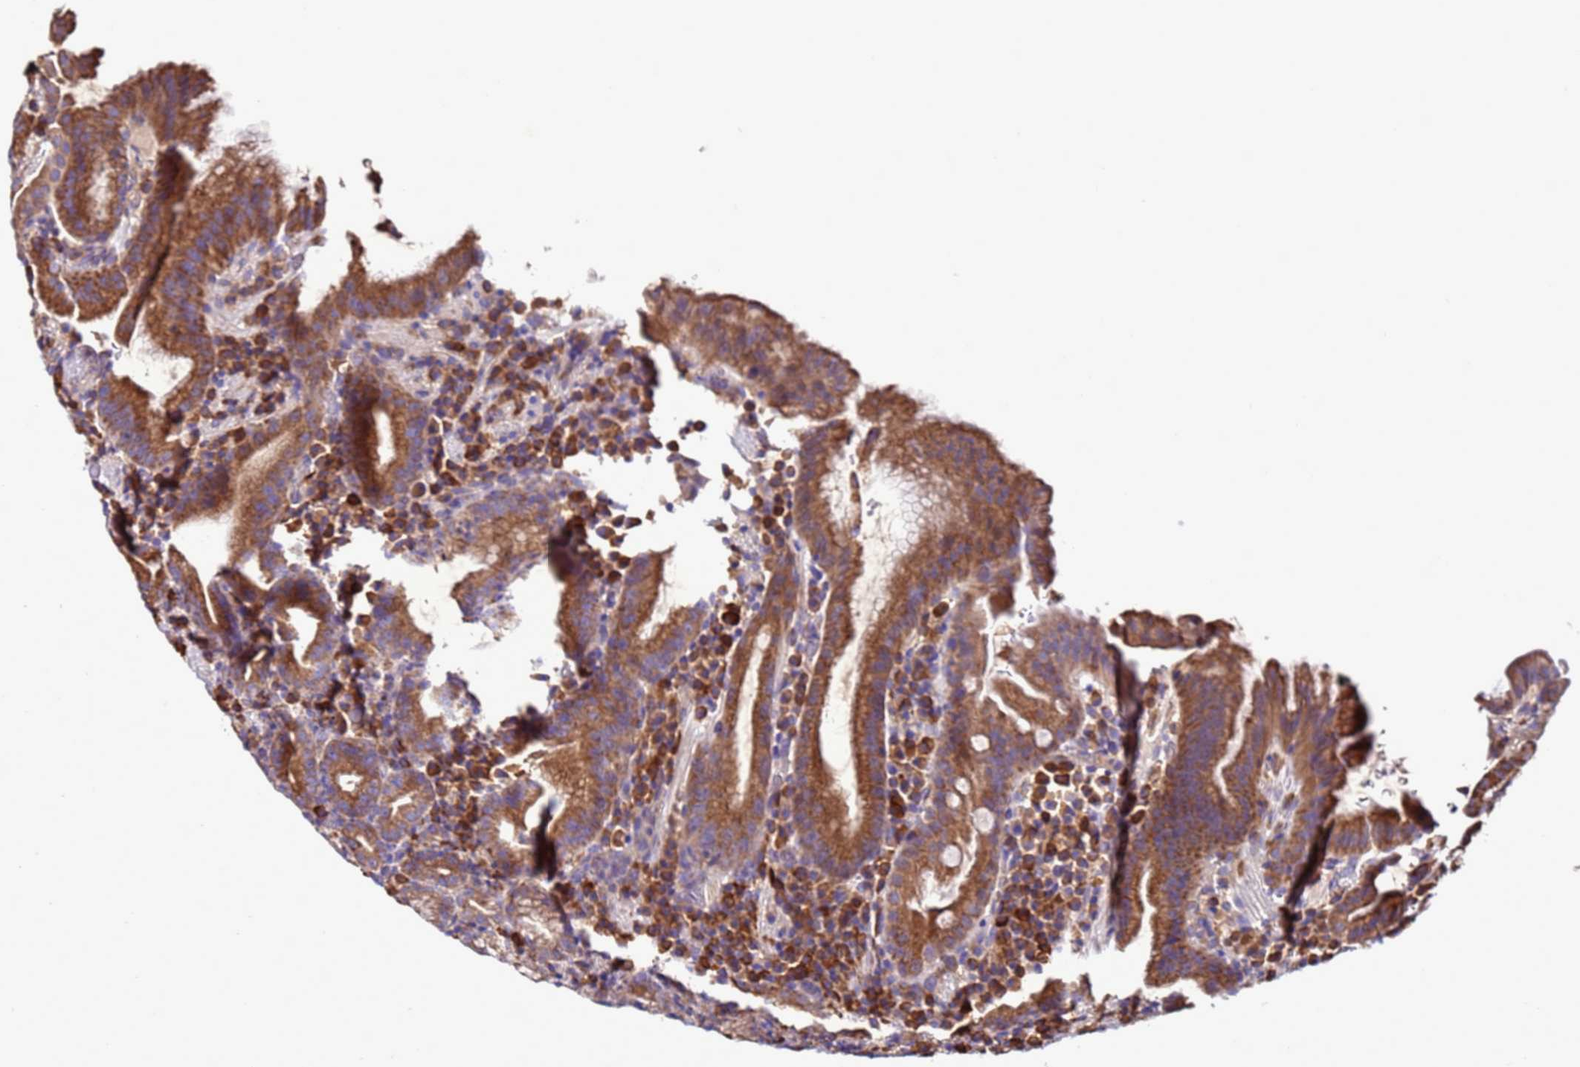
{"staining": {"intensity": "moderate", "quantity": ">75%", "location": "cytoplasmic/membranous"}, "tissue": "stomach", "cell_type": "Glandular cells", "image_type": "normal", "snomed": [{"axis": "morphology", "description": "Normal tissue, NOS"}, {"axis": "morphology", "description": "Inflammation, NOS"}, {"axis": "topography", "description": "Stomach"}], "caption": "Immunohistochemical staining of unremarkable stomach exhibits moderate cytoplasmic/membranous protein staining in approximately >75% of glandular cells.", "gene": "ANTKMT", "patient": {"sex": "male", "age": 79}}